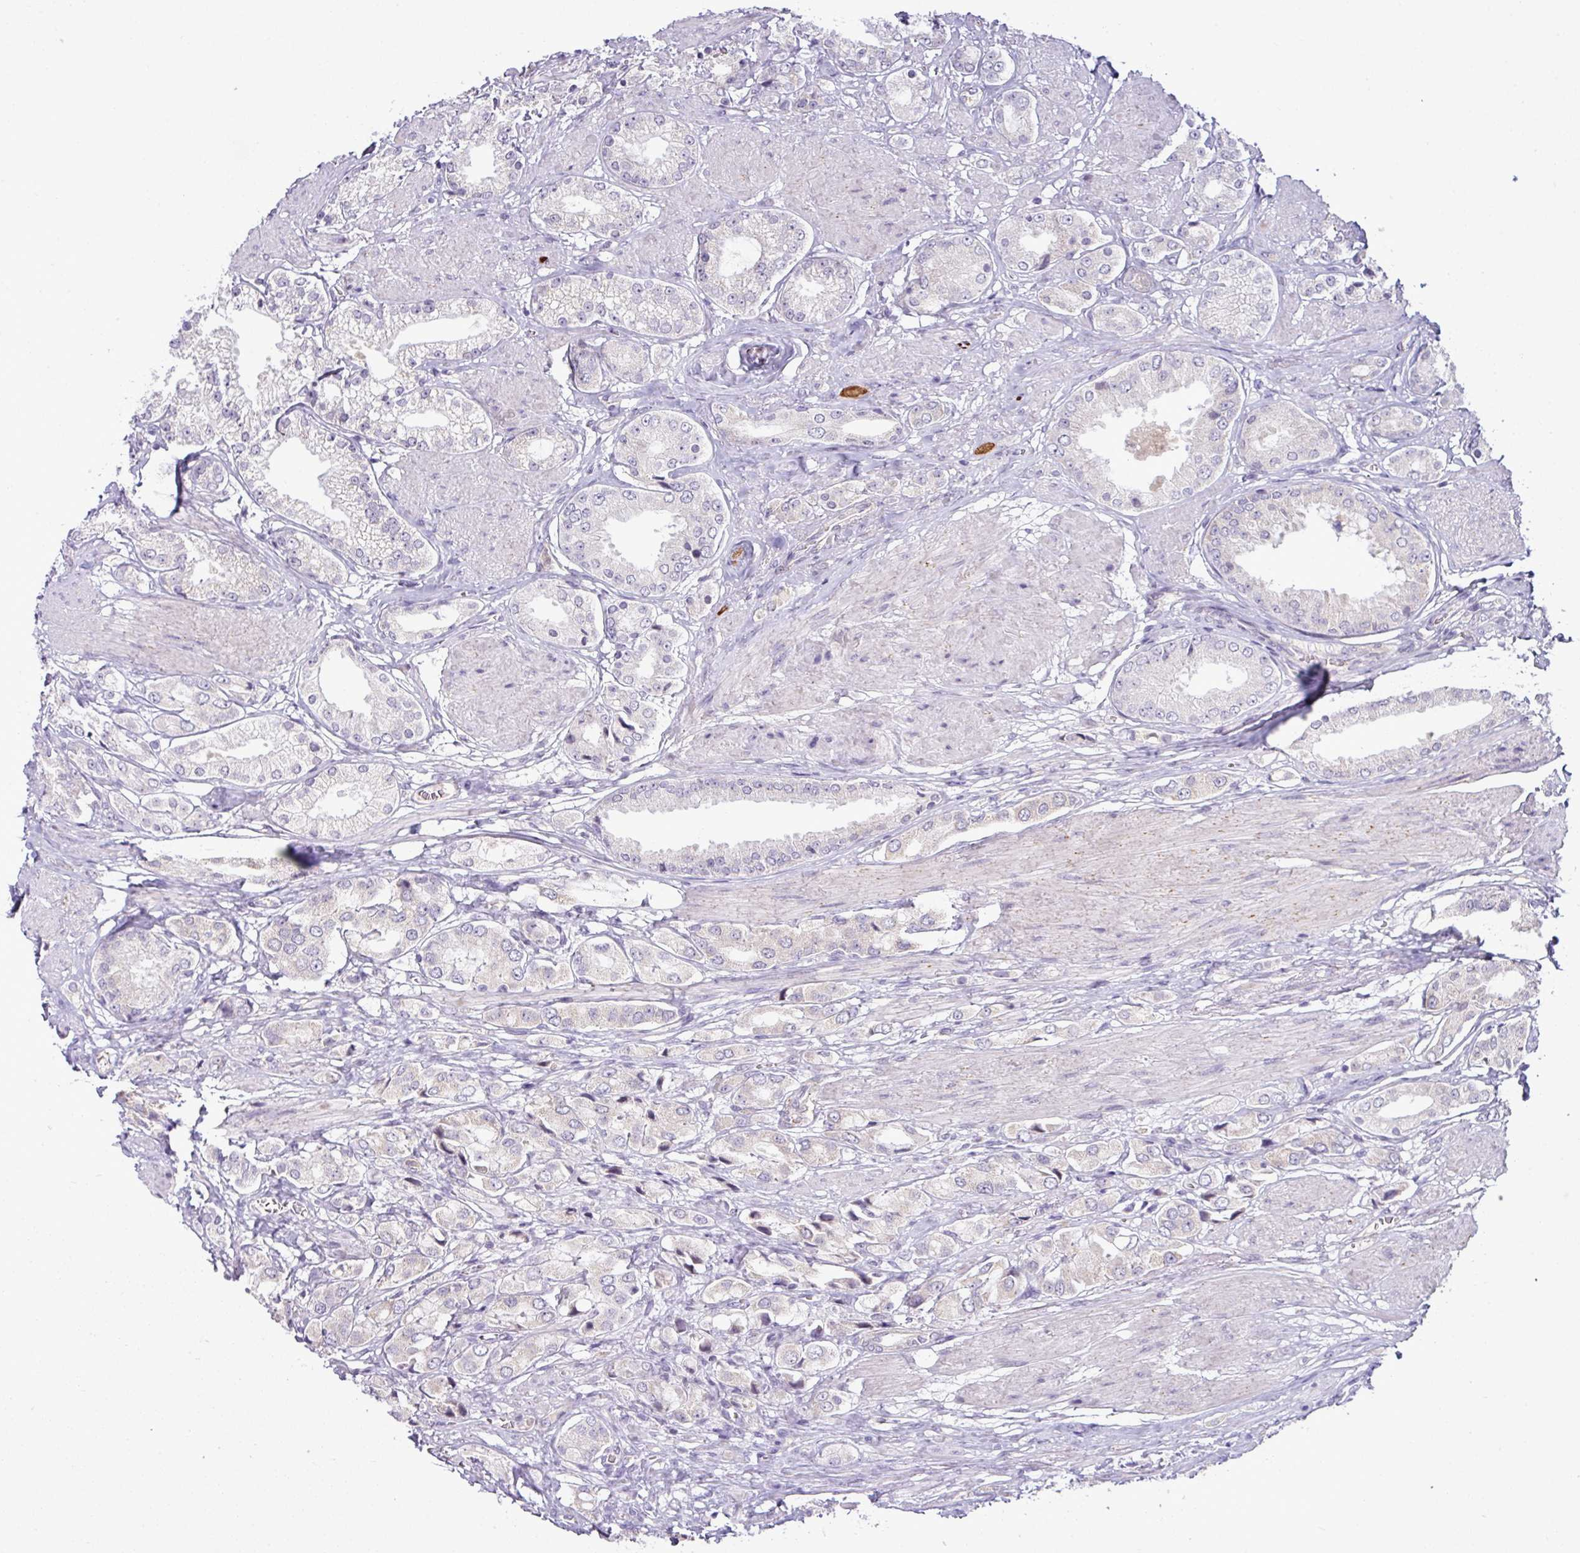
{"staining": {"intensity": "negative", "quantity": "none", "location": "none"}, "tissue": "prostate cancer", "cell_type": "Tumor cells", "image_type": "cancer", "snomed": [{"axis": "morphology", "description": "Adenocarcinoma, High grade"}, {"axis": "topography", "description": "Prostate and seminal vesicle, NOS"}], "caption": "Immunohistochemistry (IHC) histopathology image of human prostate cancer stained for a protein (brown), which reveals no expression in tumor cells.", "gene": "HBEGF", "patient": {"sex": "male", "age": 64}}